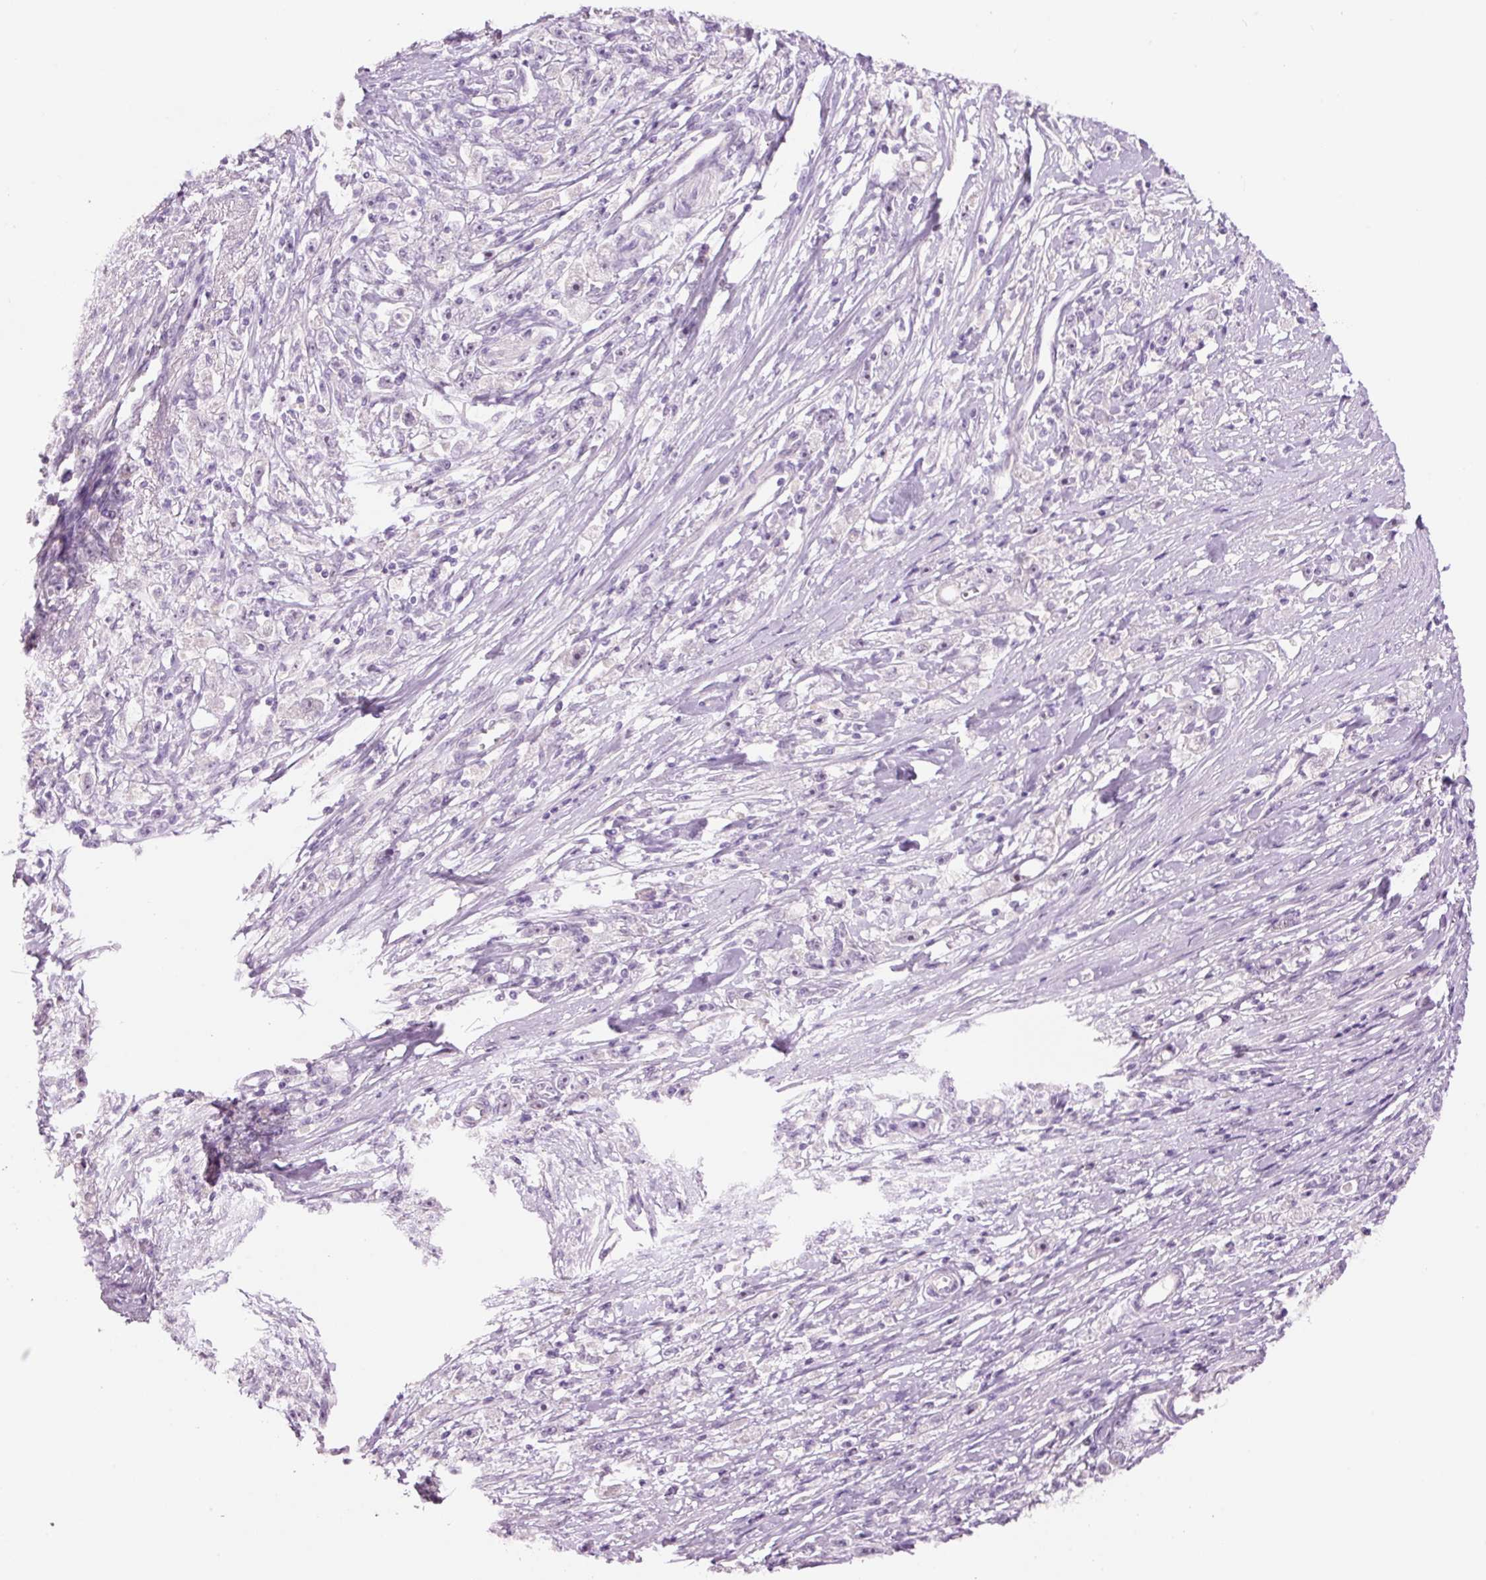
{"staining": {"intensity": "negative", "quantity": "none", "location": "none"}, "tissue": "stomach cancer", "cell_type": "Tumor cells", "image_type": "cancer", "snomed": [{"axis": "morphology", "description": "Adenocarcinoma, NOS"}, {"axis": "topography", "description": "Stomach"}], "caption": "Immunohistochemistry photomicrograph of stomach cancer (adenocarcinoma) stained for a protein (brown), which reveals no staining in tumor cells.", "gene": "GCG", "patient": {"sex": "female", "age": 59}}